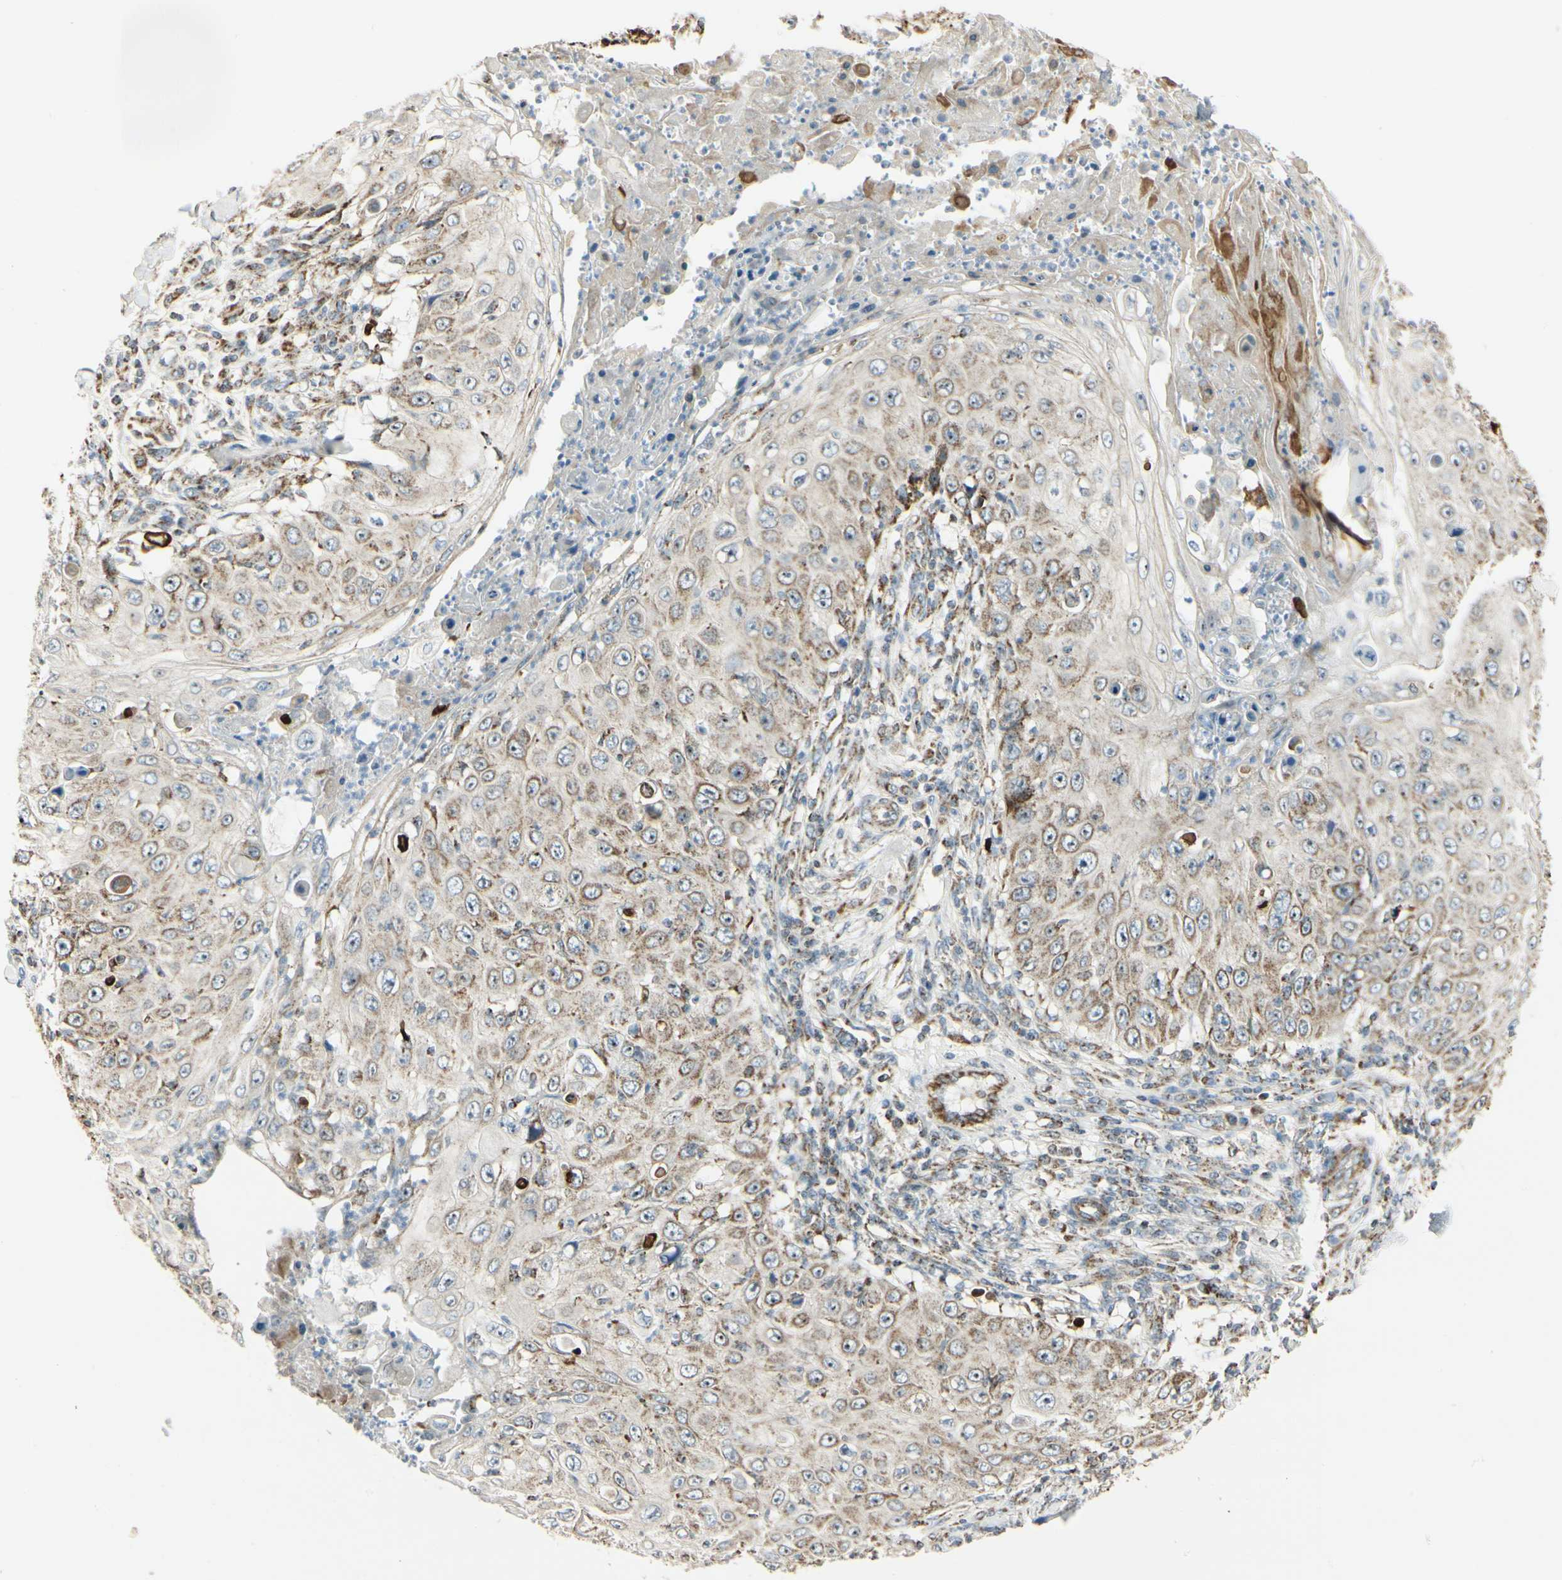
{"staining": {"intensity": "moderate", "quantity": ">75%", "location": "cytoplasmic/membranous"}, "tissue": "skin cancer", "cell_type": "Tumor cells", "image_type": "cancer", "snomed": [{"axis": "morphology", "description": "Squamous cell carcinoma, NOS"}, {"axis": "topography", "description": "Skin"}], "caption": "Immunohistochemical staining of human skin squamous cell carcinoma shows medium levels of moderate cytoplasmic/membranous protein expression in about >75% of tumor cells.", "gene": "ANKS6", "patient": {"sex": "male", "age": 86}}